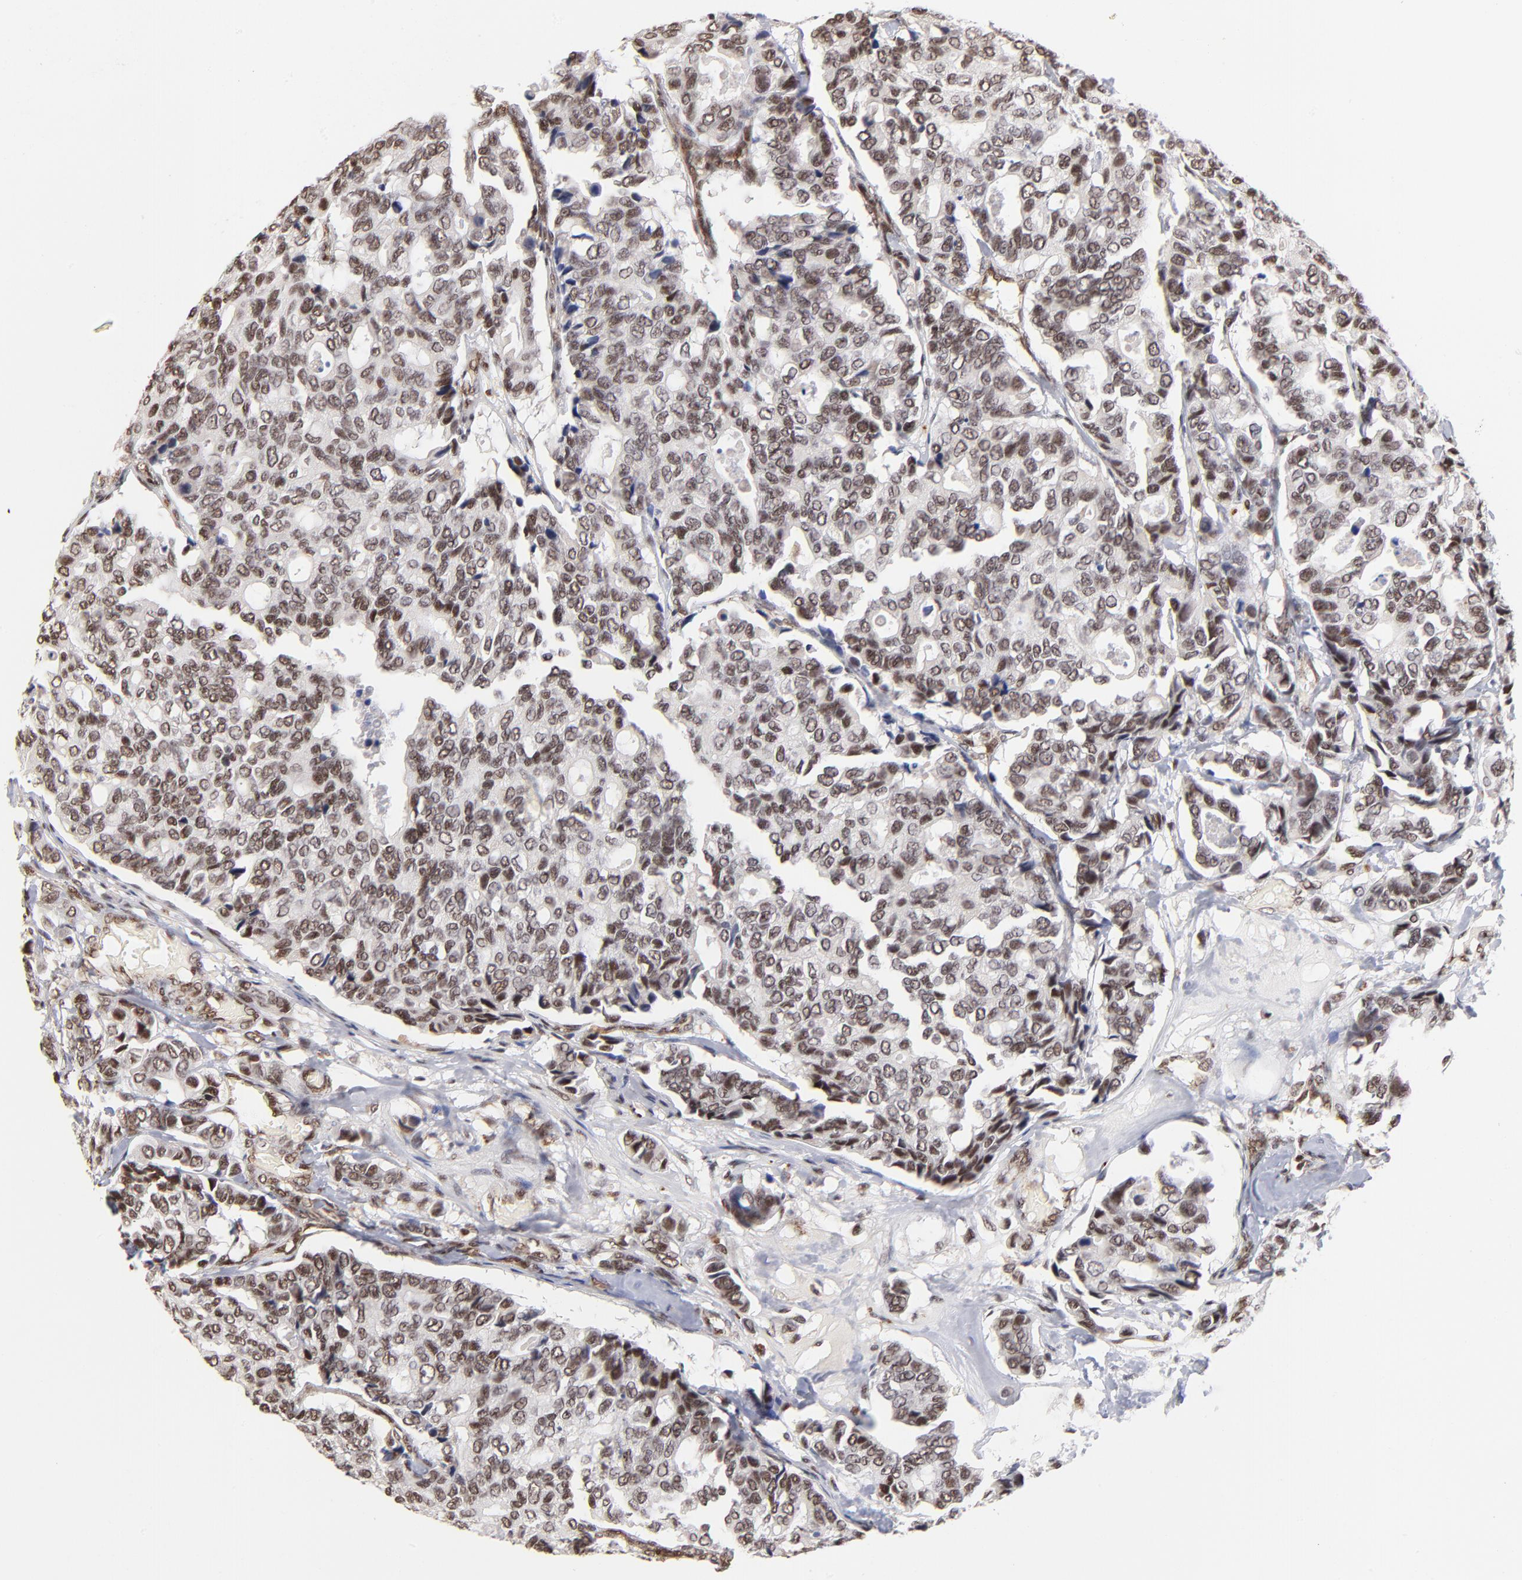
{"staining": {"intensity": "moderate", "quantity": ">75%", "location": "nuclear"}, "tissue": "breast cancer", "cell_type": "Tumor cells", "image_type": "cancer", "snomed": [{"axis": "morphology", "description": "Duct carcinoma"}, {"axis": "topography", "description": "Breast"}], "caption": "Breast invasive ductal carcinoma stained with a protein marker displays moderate staining in tumor cells.", "gene": "GABPA", "patient": {"sex": "female", "age": 69}}